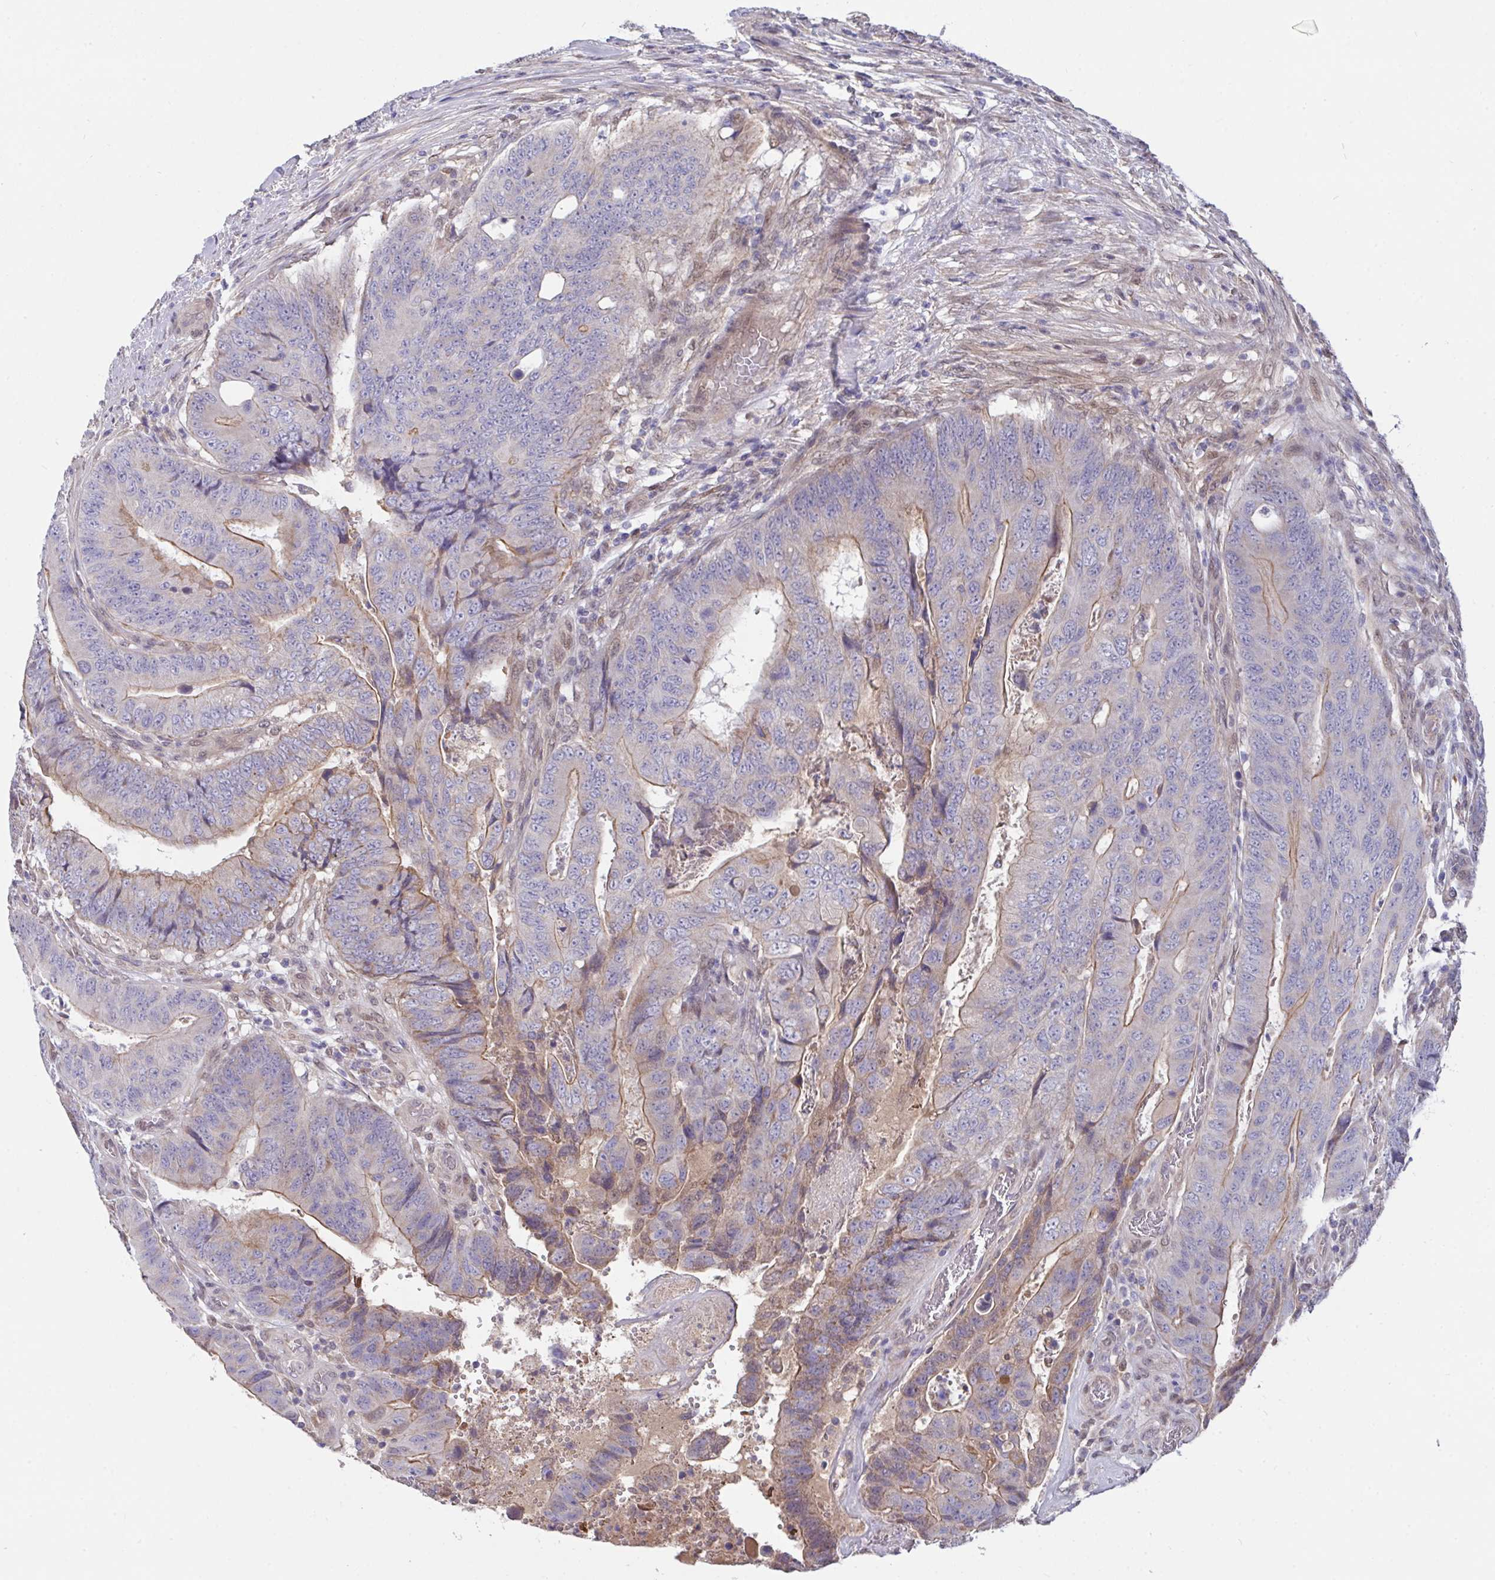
{"staining": {"intensity": "moderate", "quantity": "<25%", "location": "cytoplasmic/membranous"}, "tissue": "colorectal cancer", "cell_type": "Tumor cells", "image_type": "cancer", "snomed": [{"axis": "morphology", "description": "Adenocarcinoma, NOS"}, {"axis": "topography", "description": "Colon"}], "caption": "Human colorectal cancer (adenocarcinoma) stained with a protein marker demonstrates moderate staining in tumor cells.", "gene": "L3HYPDH", "patient": {"sex": "female", "age": 48}}